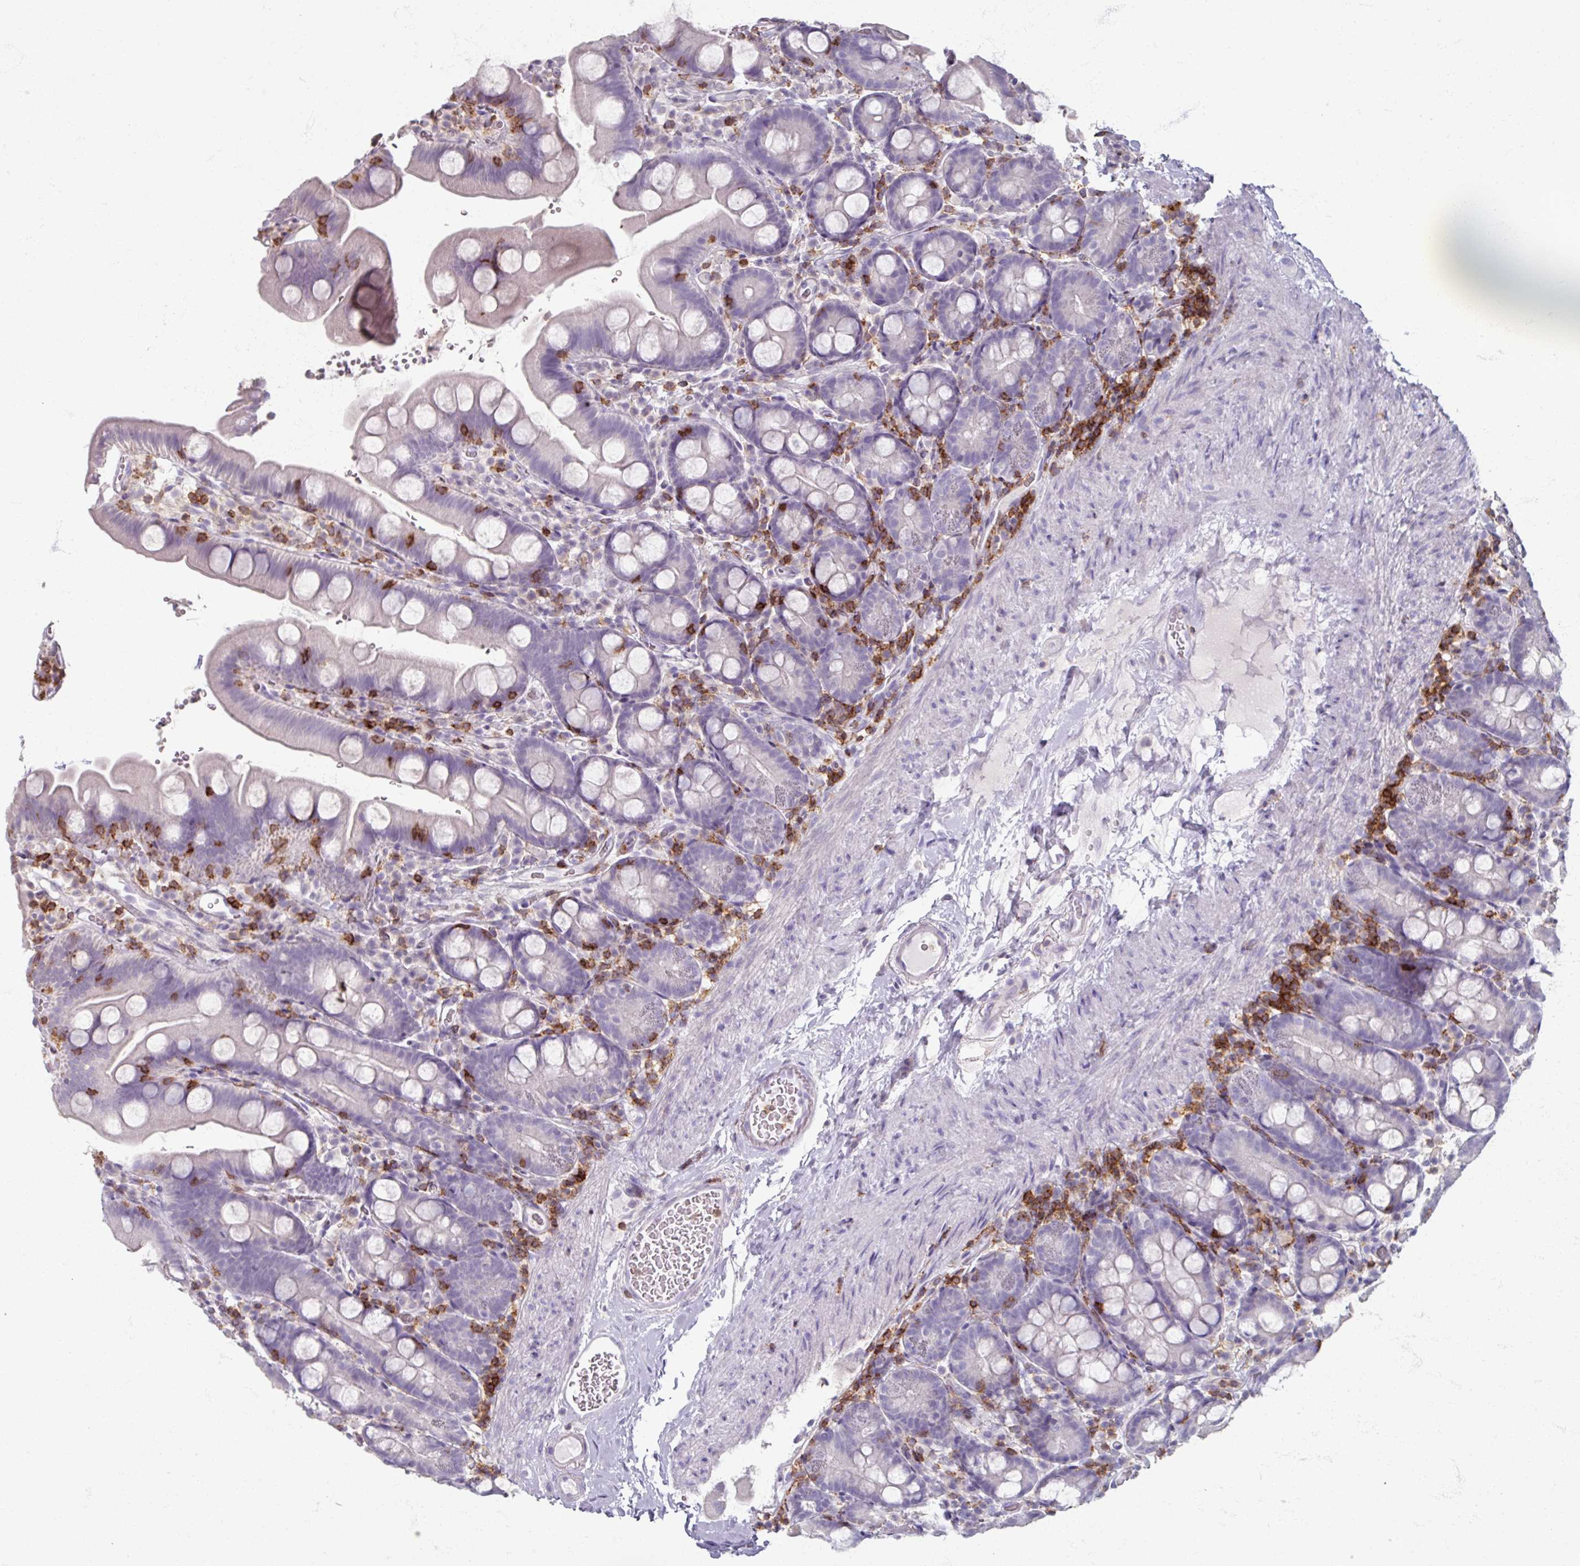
{"staining": {"intensity": "negative", "quantity": "none", "location": "none"}, "tissue": "small intestine", "cell_type": "Glandular cells", "image_type": "normal", "snomed": [{"axis": "morphology", "description": "Normal tissue, NOS"}, {"axis": "topography", "description": "Small intestine"}], "caption": "DAB immunohistochemical staining of benign small intestine shows no significant positivity in glandular cells.", "gene": "PTPRC", "patient": {"sex": "female", "age": 68}}